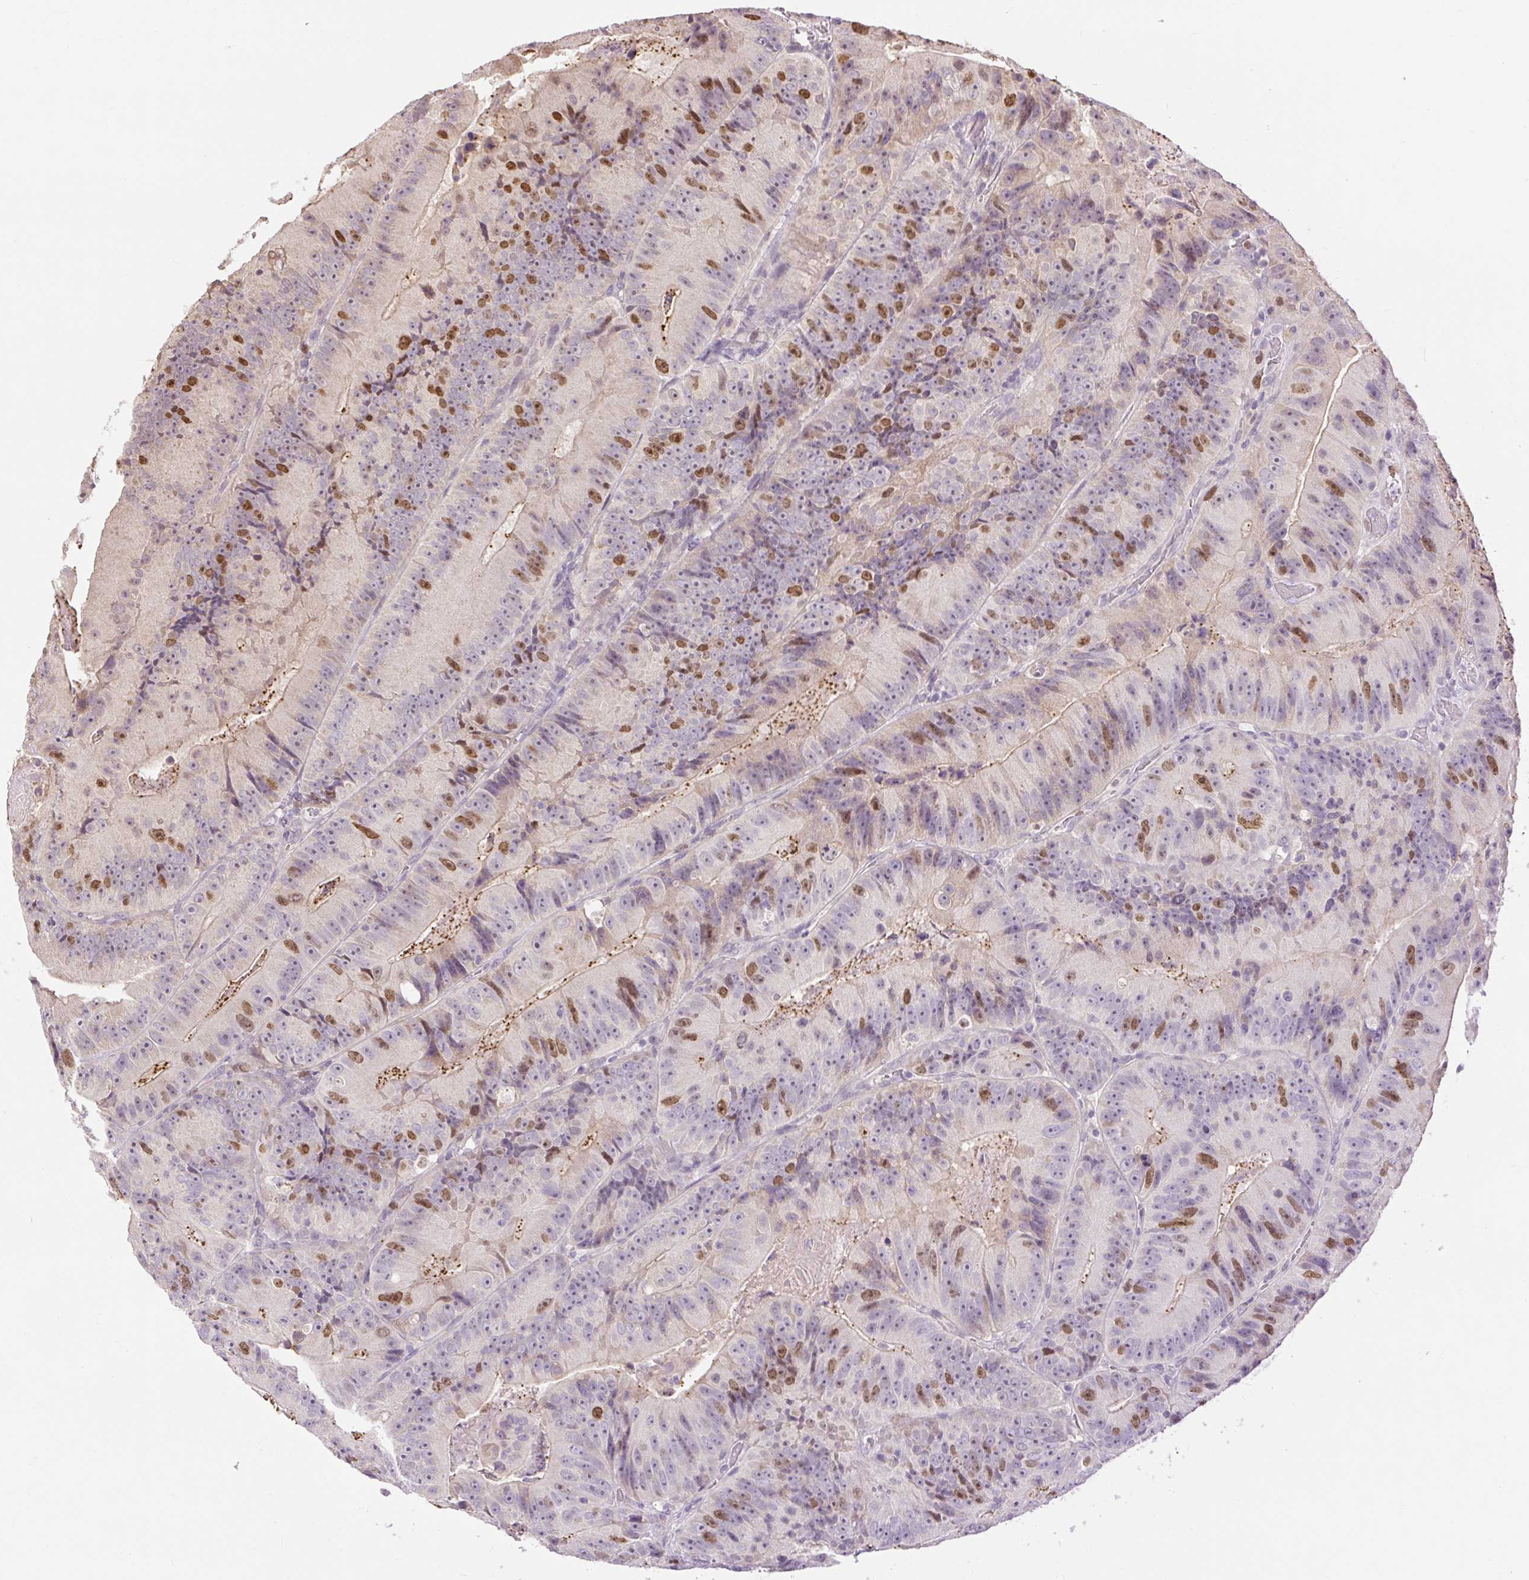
{"staining": {"intensity": "moderate", "quantity": "25%-75%", "location": "nuclear"}, "tissue": "colorectal cancer", "cell_type": "Tumor cells", "image_type": "cancer", "snomed": [{"axis": "morphology", "description": "Adenocarcinoma, NOS"}, {"axis": "topography", "description": "Colon"}], "caption": "About 25%-75% of tumor cells in human adenocarcinoma (colorectal) exhibit moderate nuclear protein staining as visualized by brown immunohistochemical staining.", "gene": "RACGAP1", "patient": {"sex": "female", "age": 86}}